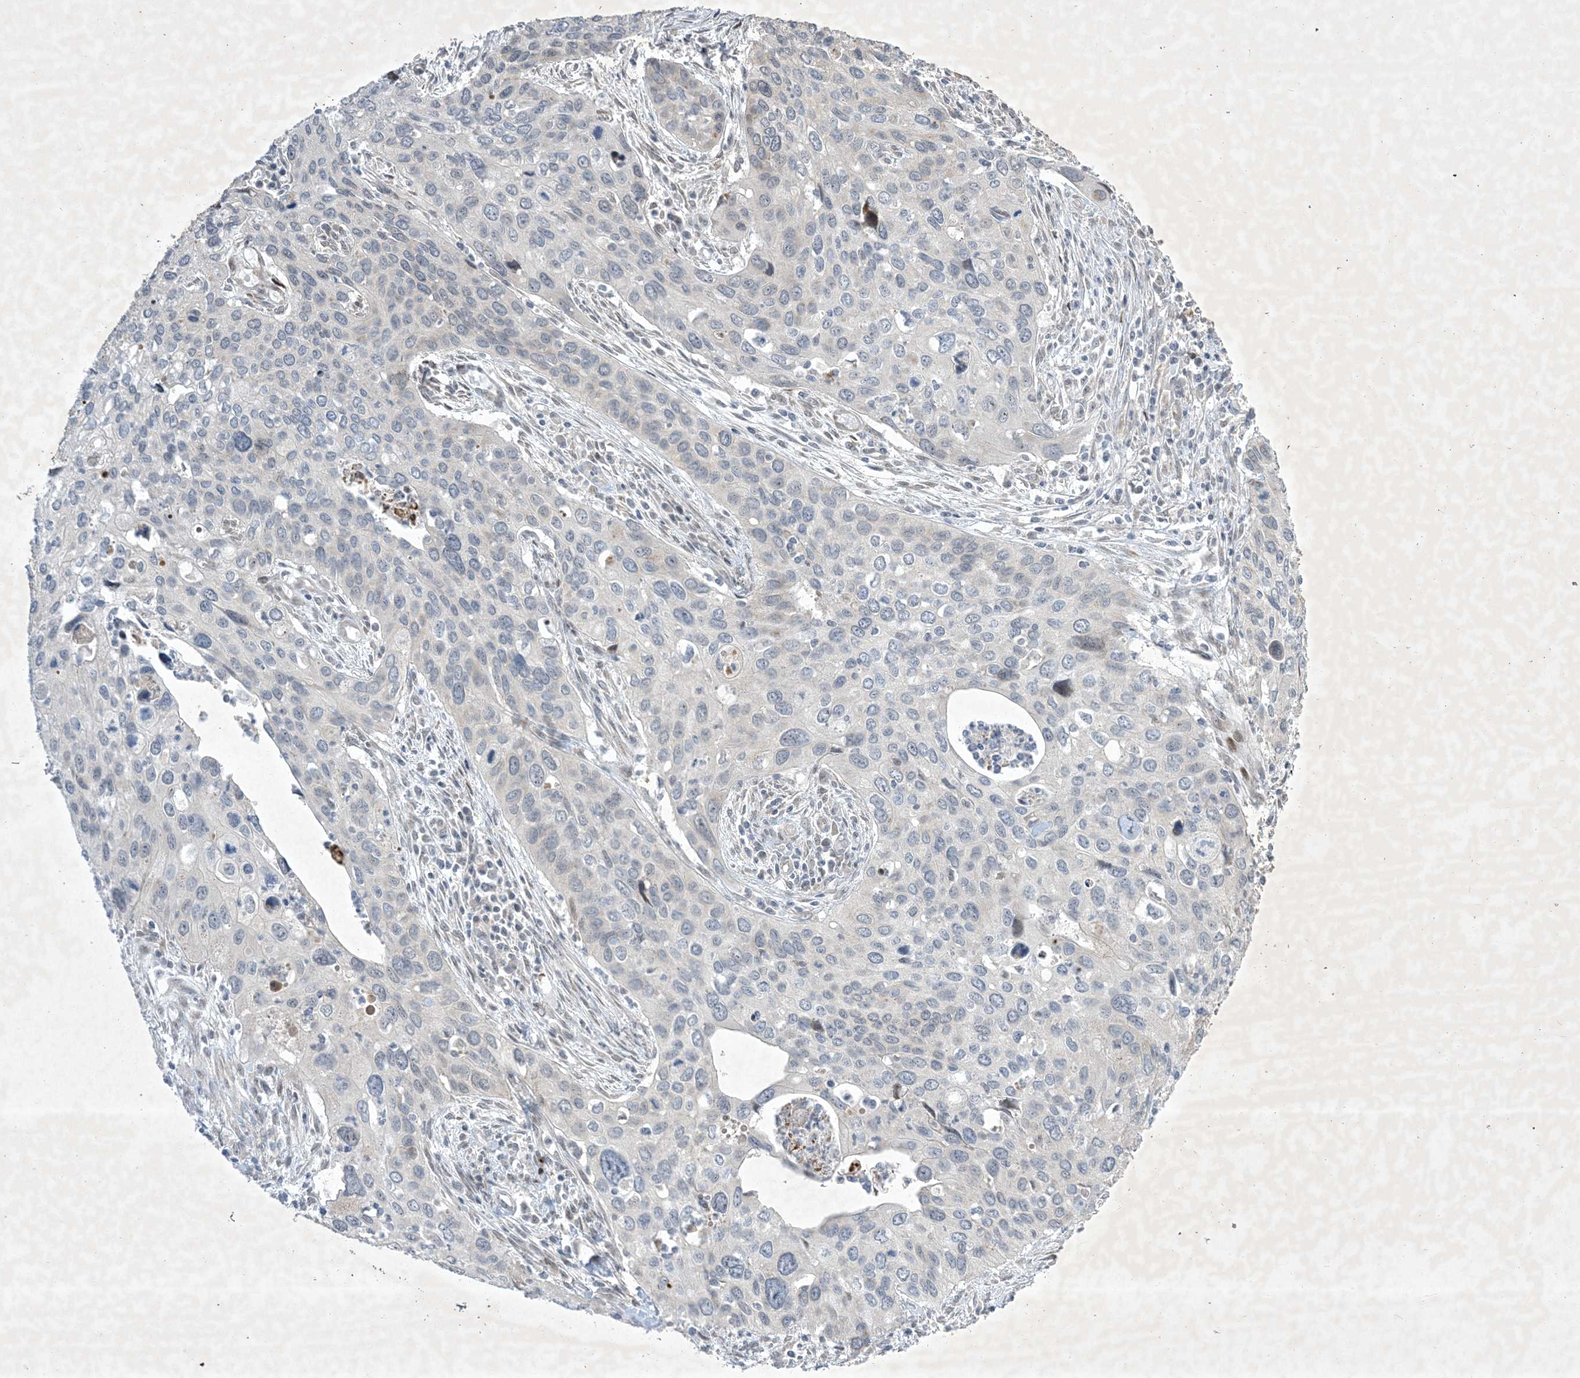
{"staining": {"intensity": "negative", "quantity": "none", "location": "none"}, "tissue": "cervical cancer", "cell_type": "Tumor cells", "image_type": "cancer", "snomed": [{"axis": "morphology", "description": "Squamous cell carcinoma, NOS"}, {"axis": "topography", "description": "Cervix"}], "caption": "Protein analysis of cervical cancer (squamous cell carcinoma) displays no significant positivity in tumor cells.", "gene": "SOGA3", "patient": {"sex": "female", "age": 55}}